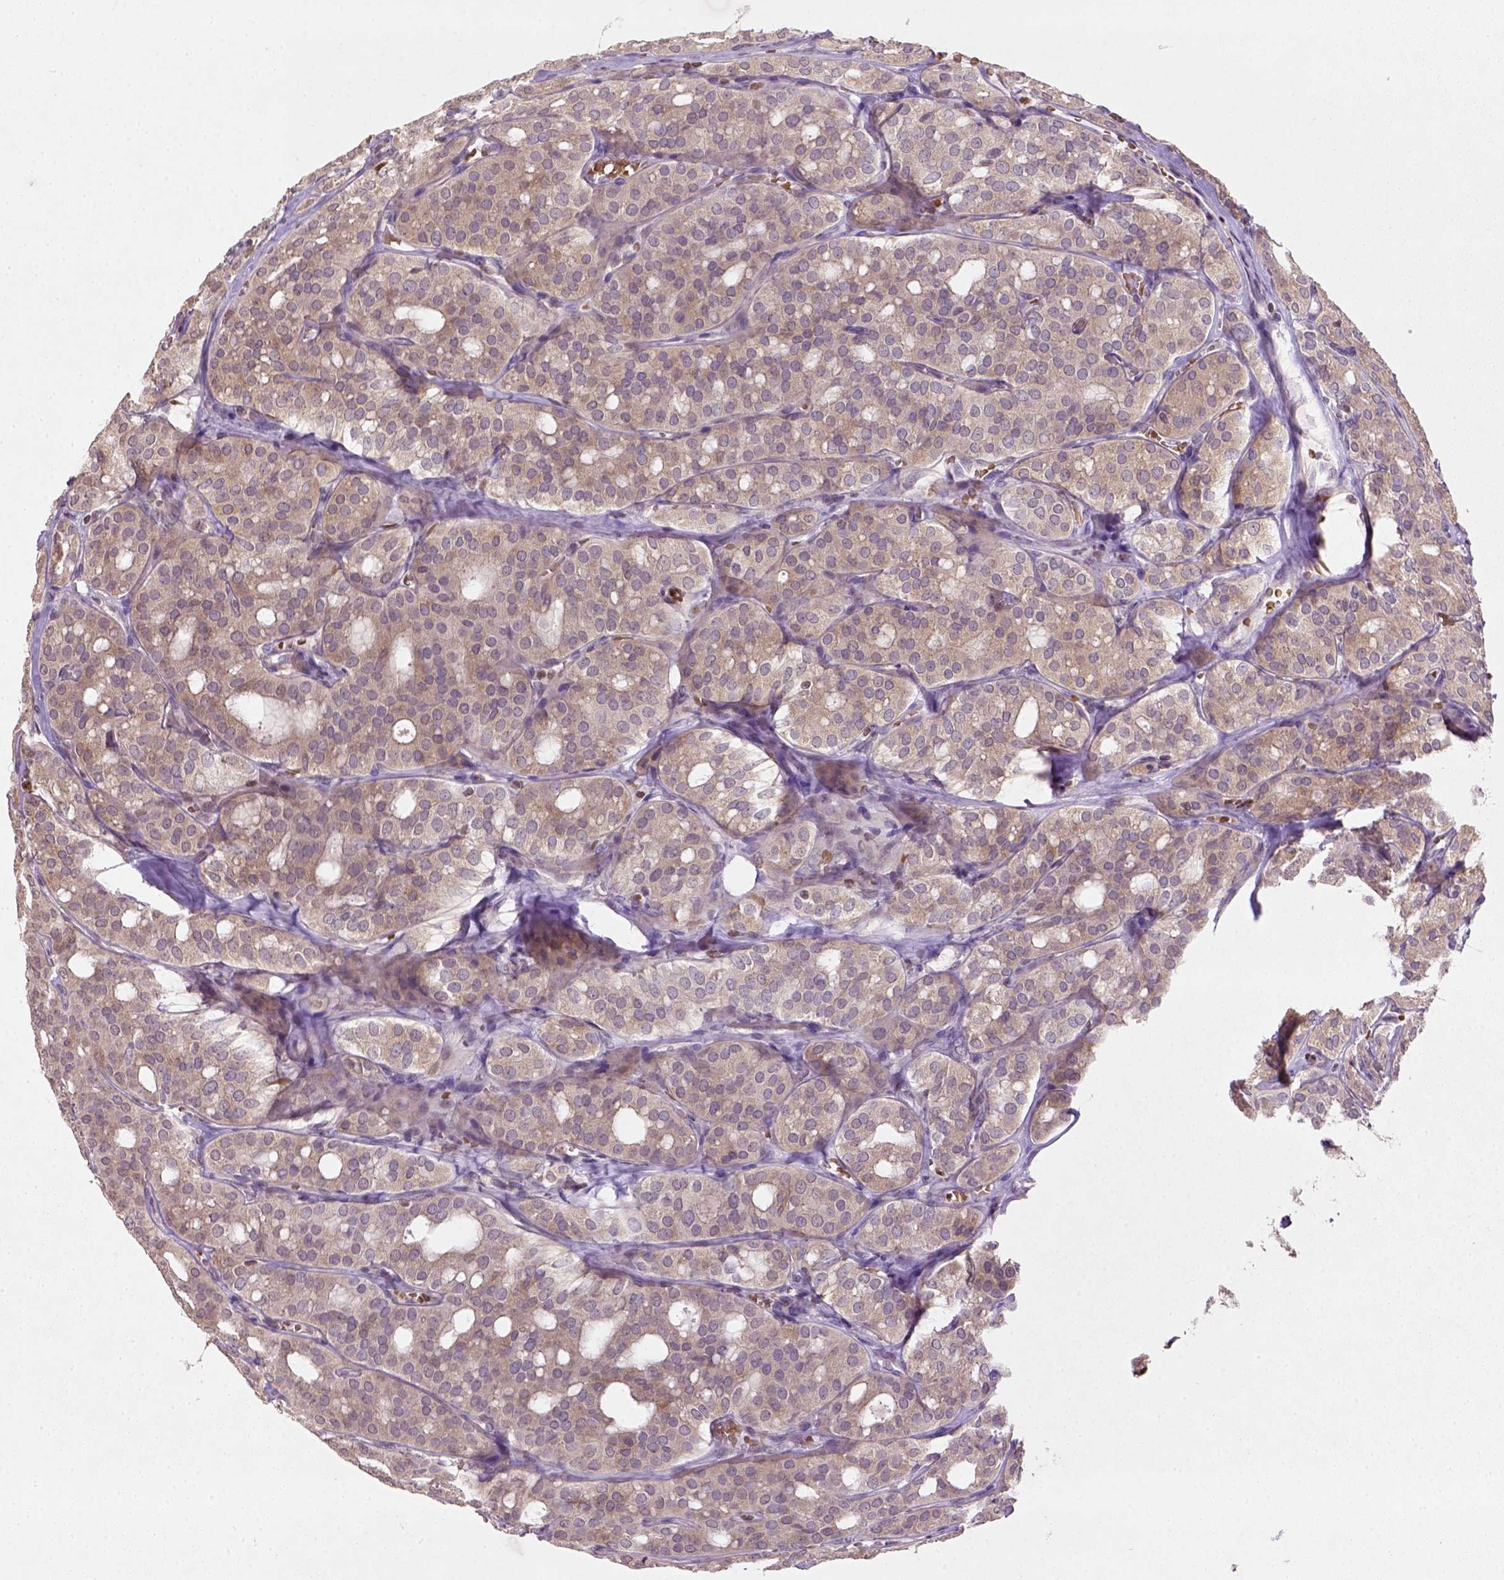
{"staining": {"intensity": "weak", "quantity": ">75%", "location": "cytoplasmic/membranous"}, "tissue": "thyroid cancer", "cell_type": "Tumor cells", "image_type": "cancer", "snomed": [{"axis": "morphology", "description": "Follicular adenoma carcinoma, NOS"}, {"axis": "topography", "description": "Thyroid gland"}], "caption": "This micrograph reveals follicular adenoma carcinoma (thyroid) stained with immunohistochemistry to label a protein in brown. The cytoplasmic/membranous of tumor cells show weak positivity for the protein. Nuclei are counter-stained blue.", "gene": "NUDT3", "patient": {"sex": "male", "age": 75}}